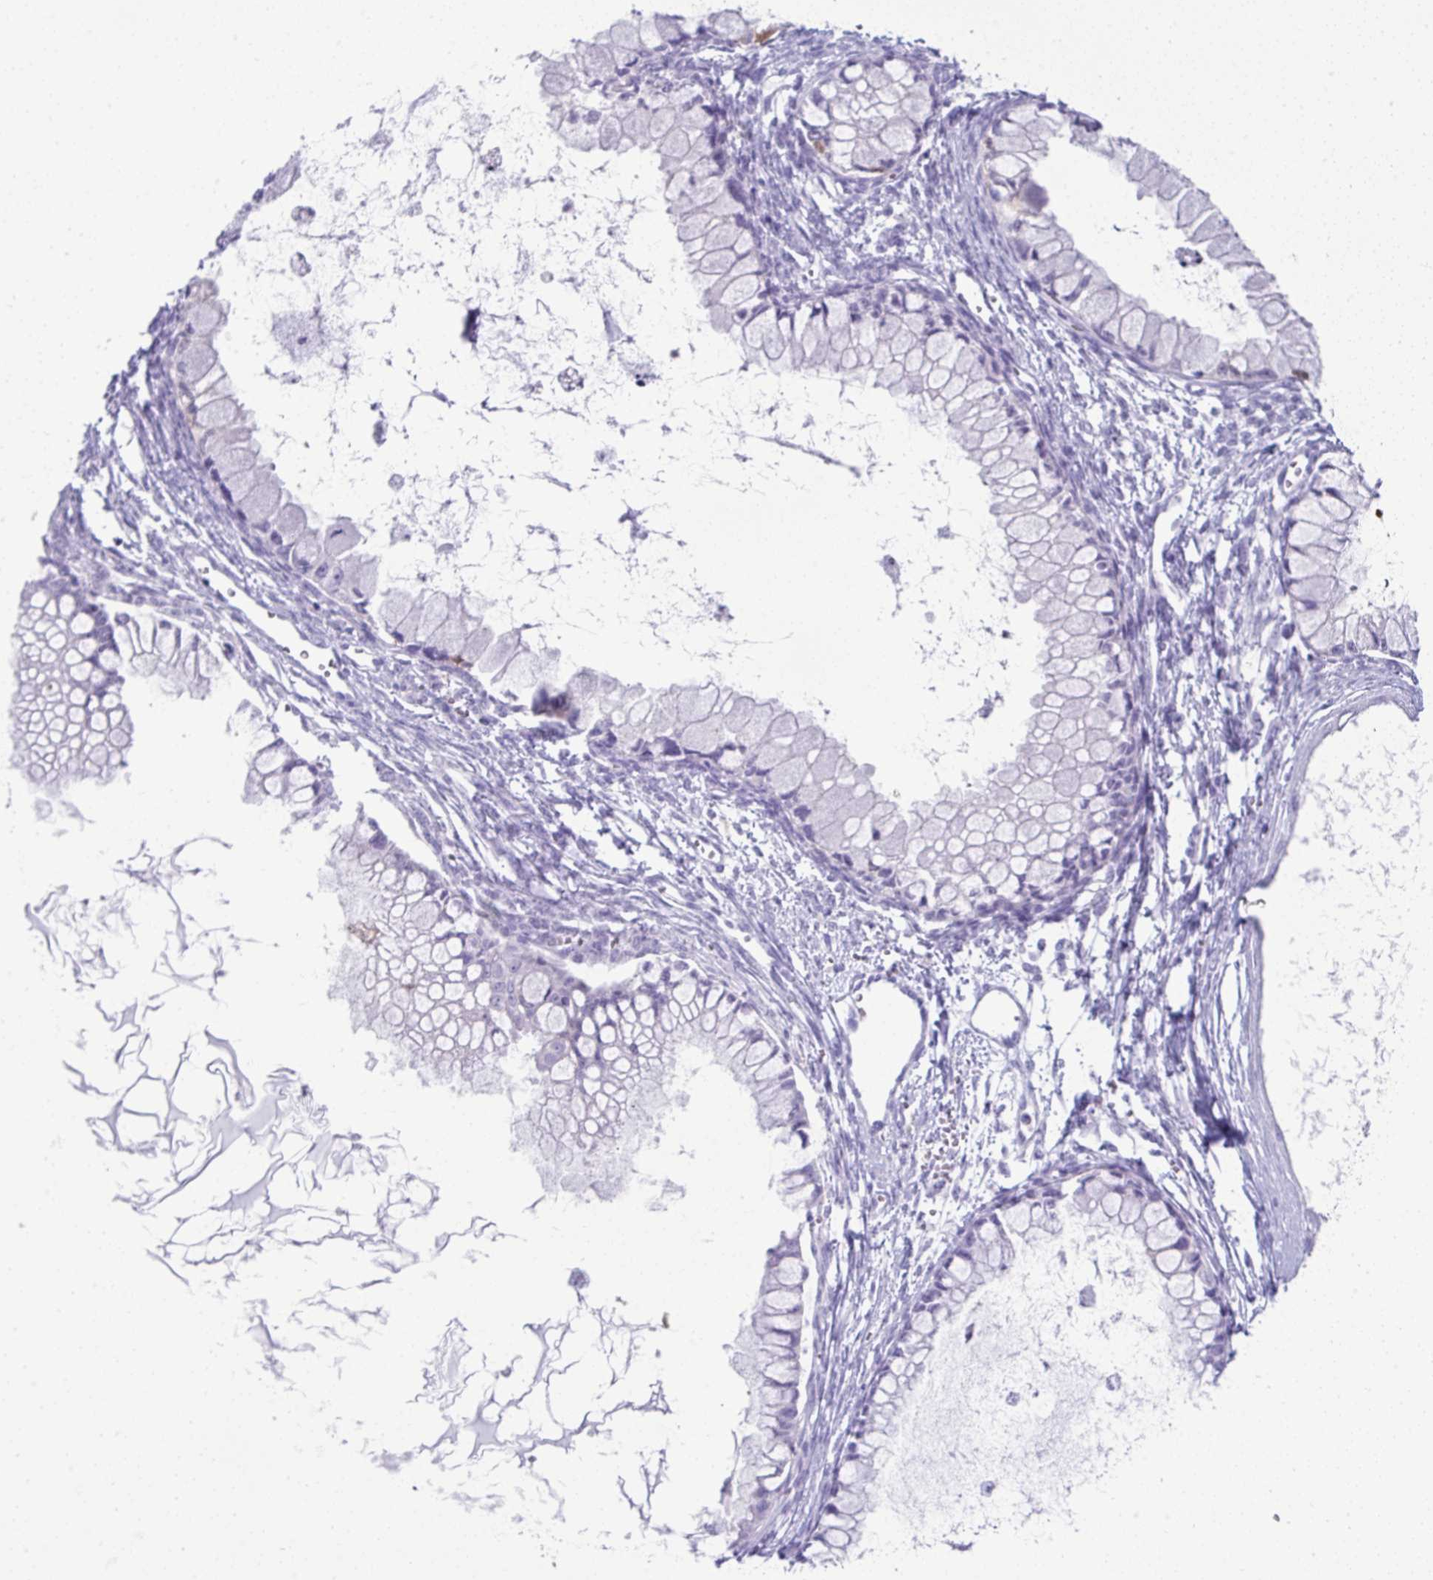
{"staining": {"intensity": "negative", "quantity": "none", "location": "none"}, "tissue": "ovarian cancer", "cell_type": "Tumor cells", "image_type": "cancer", "snomed": [{"axis": "morphology", "description": "Cystadenocarcinoma, mucinous, NOS"}, {"axis": "topography", "description": "Ovary"}], "caption": "High power microscopy image of an immunohistochemistry image of ovarian mucinous cystadenocarcinoma, revealing no significant staining in tumor cells.", "gene": "PSCA", "patient": {"sex": "female", "age": 34}}